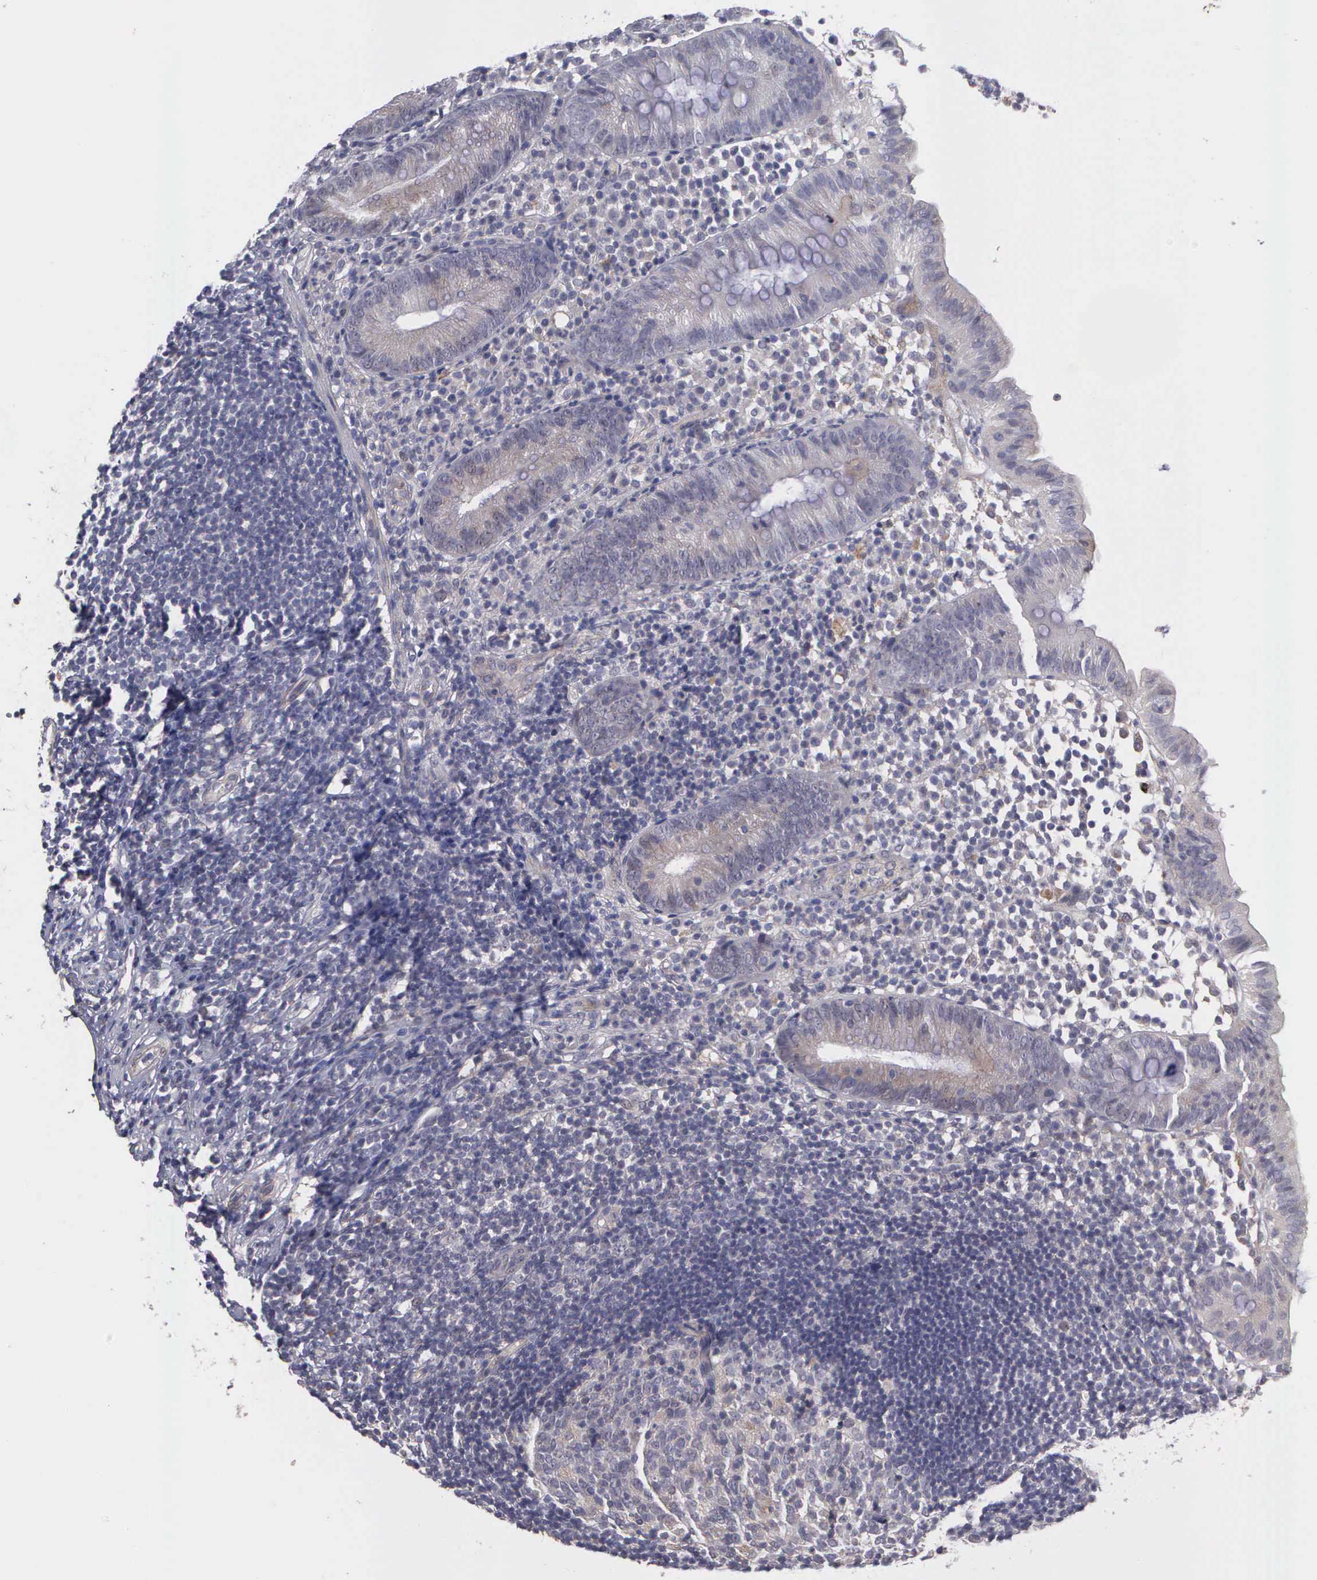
{"staining": {"intensity": "negative", "quantity": "none", "location": "none"}, "tissue": "appendix", "cell_type": "Glandular cells", "image_type": "normal", "snomed": [{"axis": "morphology", "description": "Normal tissue, NOS"}, {"axis": "topography", "description": "Appendix"}], "caption": "The immunohistochemistry histopathology image has no significant expression in glandular cells of appendix. (DAB immunohistochemistry (IHC) visualized using brightfield microscopy, high magnification).", "gene": "RTL10", "patient": {"sex": "male", "age": 25}}